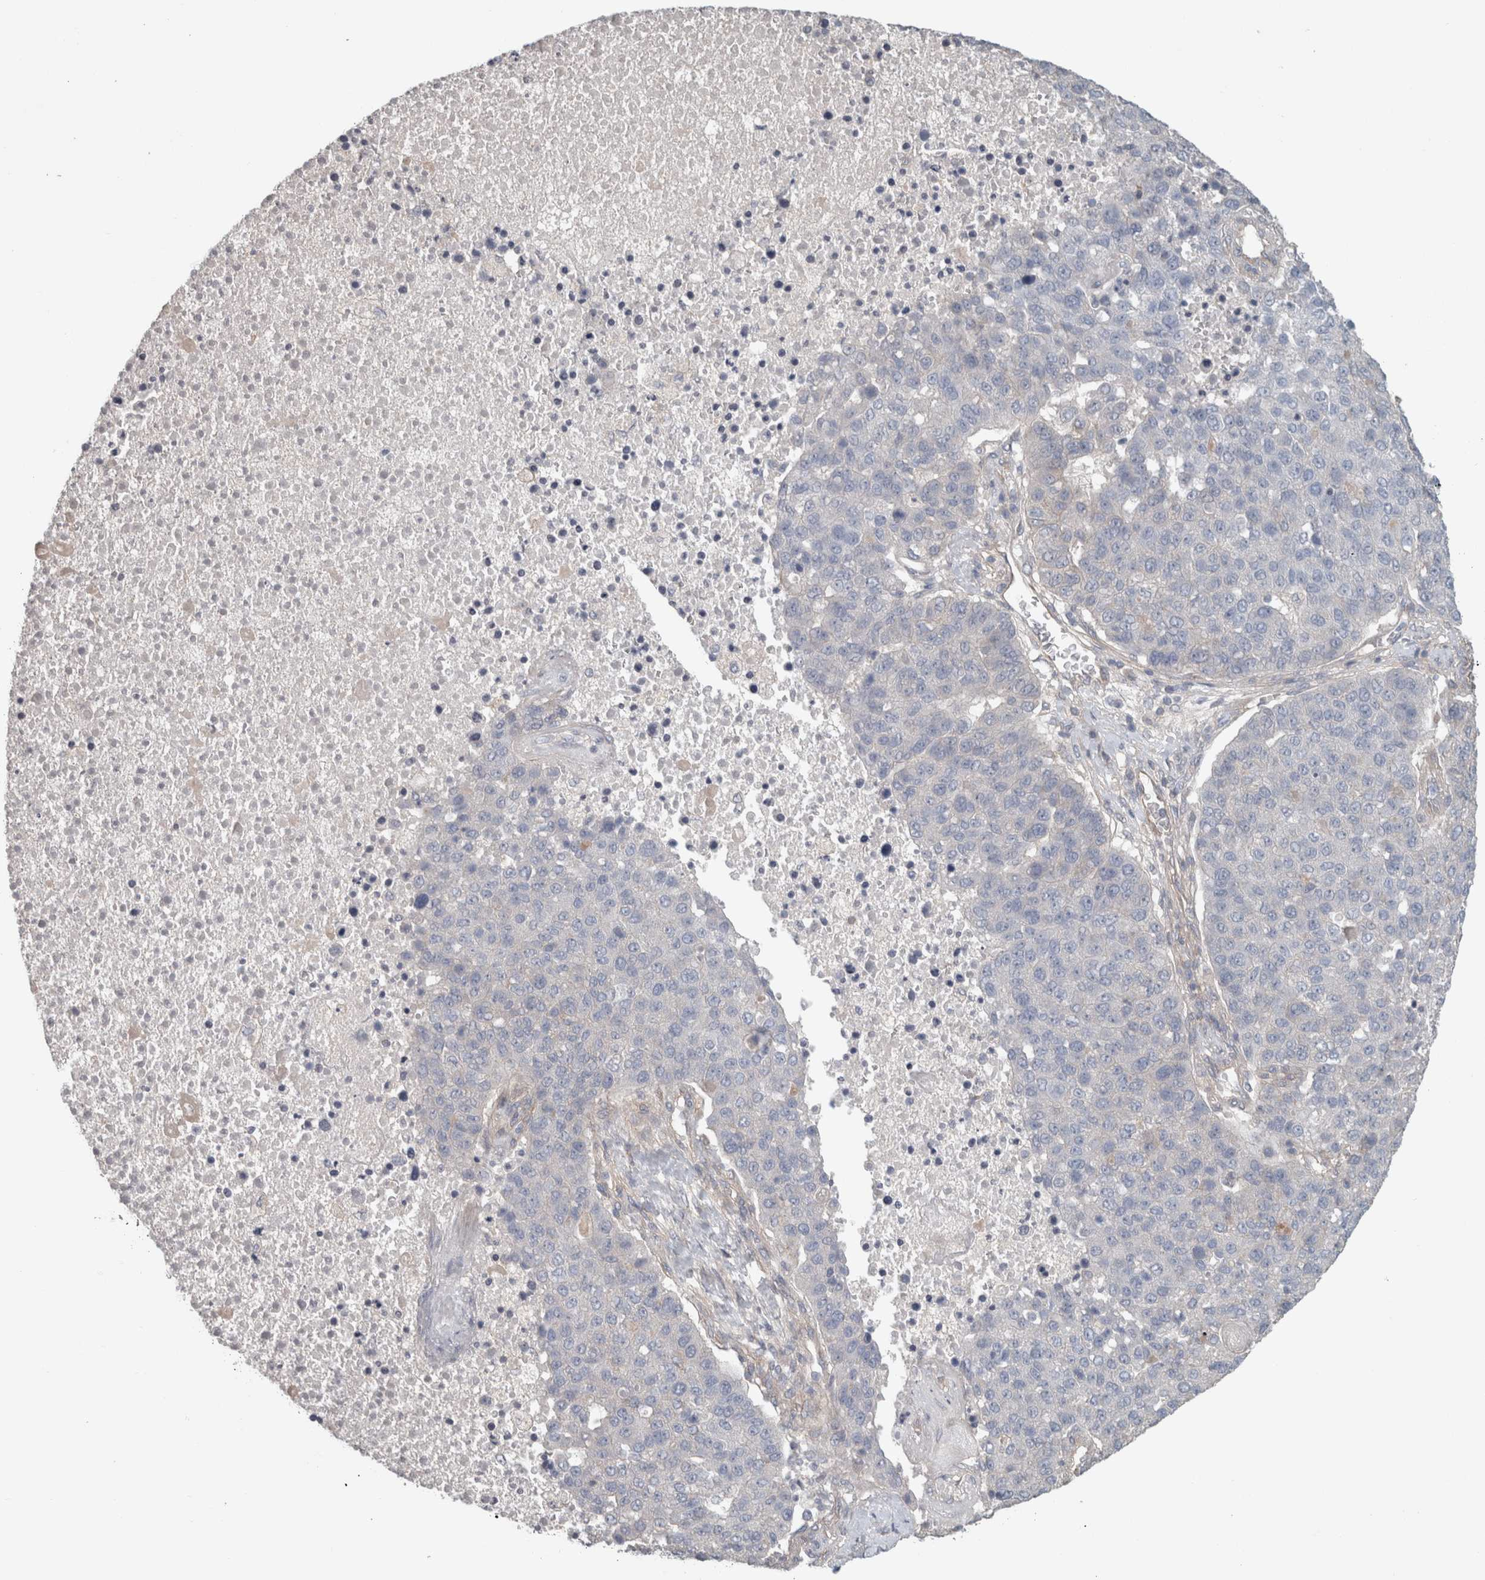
{"staining": {"intensity": "negative", "quantity": "none", "location": "none"}, "tissue": "pancreatic cancer", "cell_type": "Tumor cells", "image_type": "cancer", "snomed": [{"axis": "morphology", "description": "Adenocarcinoma, NOS"}, {"axis": "topography", "description": "Pancreas"}], "caption": "Pancreatic cancer (adenocarcinoma) stained for a protein using IHC exhibits no staining tumor cells.", "gene": "RASAL2", "patient": {"sex": "female", "age": 61}}